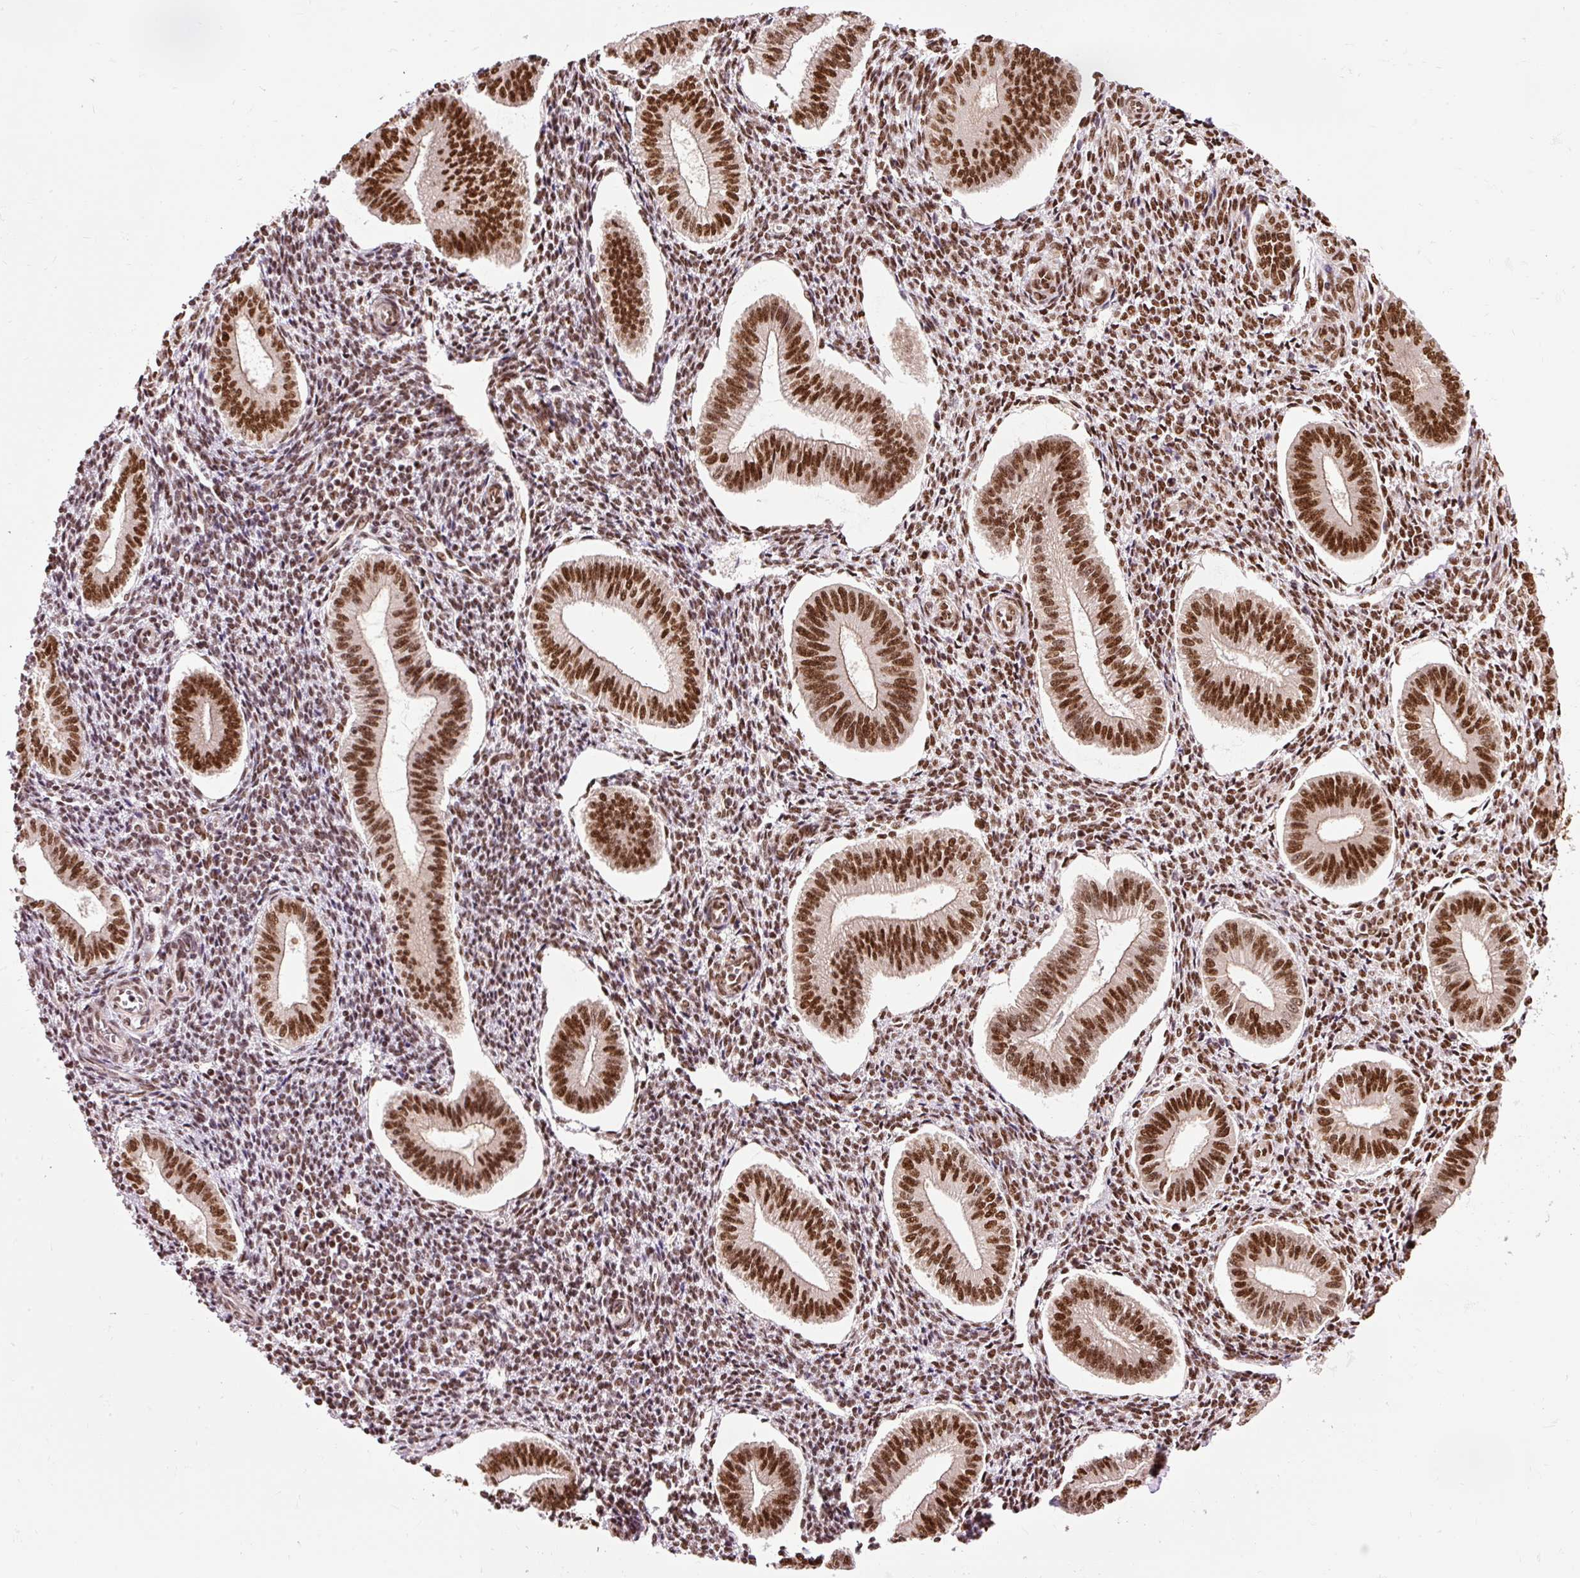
{"staining": {"intensity": "moderate", "quantity": ">75%", "location": "nuclear"}, "tissue": "endometrium", "cell_type": "Cells in endometrial stroma", "image_type": "normal", "snomed": [{"axis": "morphology", "description": "Normal tissue, NOS"}, {"axis": "topography", "description": "Endometrium"}], "caption": "IHC photomicrograph of unremarkable human endometrium stained for a protein (brown), which demonstrates medium levels of moderate nuclear expression in about >75% of cells in endometrial stroma.", "gene": "ZBTB44", "patient": {"sex": "female", "age": 34}}